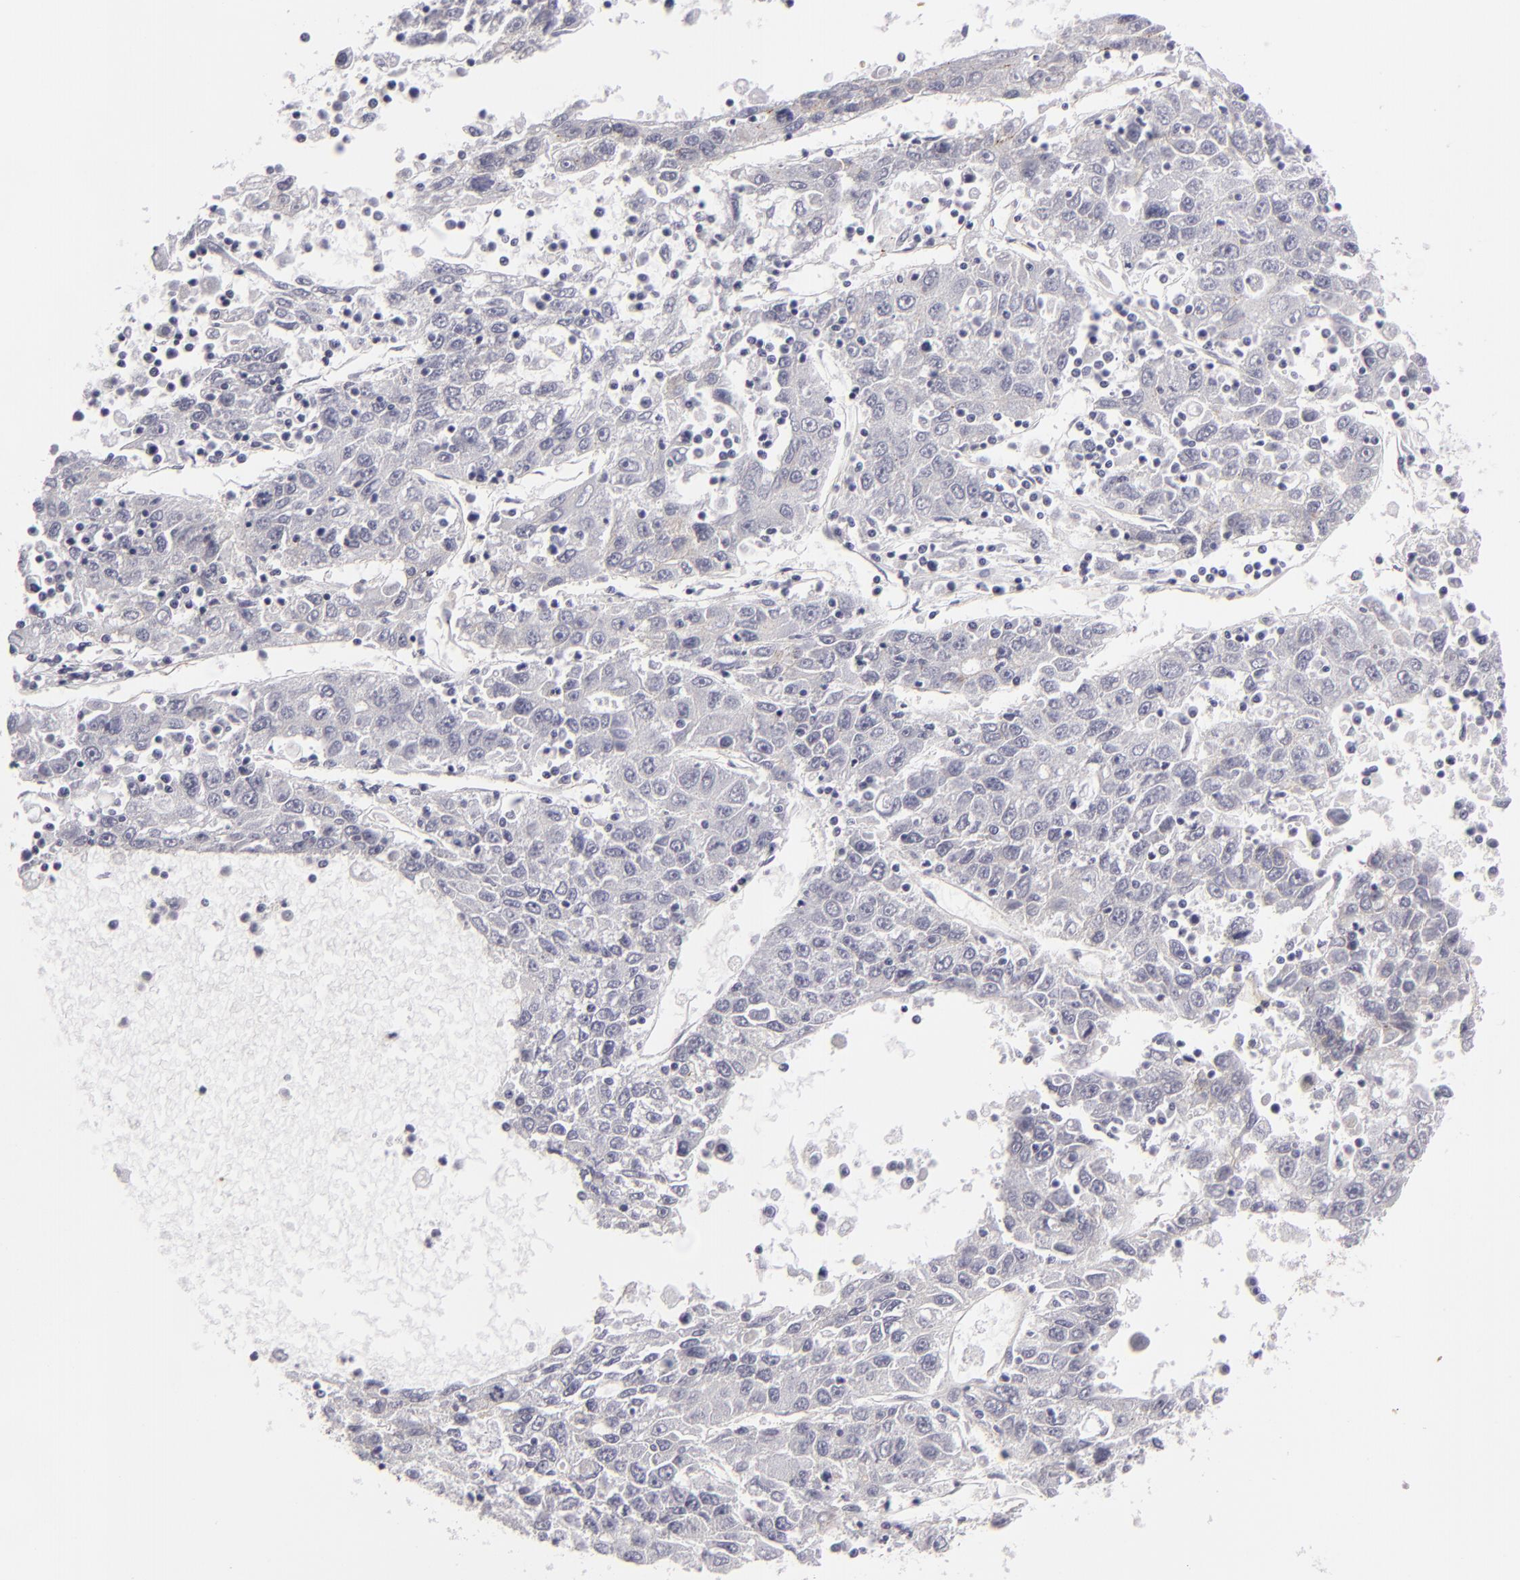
{"staining": {"intensity": "weak", "quantity": "<25%", "location": "cytoplasmic/membranous"}, "tissue": "liver cancer", "cell_type": "Tumor cells", "image_type": "cancer", "snomed": [{"axis": "morphology", "description": "Carcinoma, Hepatocellular, NOS"}, {"axis": "topography", "description": "Liver"}], "caption": "The immunohistochemistry histopathology image has no significant positivity in tumor cells of hepatocellular carcinoma (liver) tissue.", "gene": "JUP", "patient": {"sex": "male", "age": 49}}